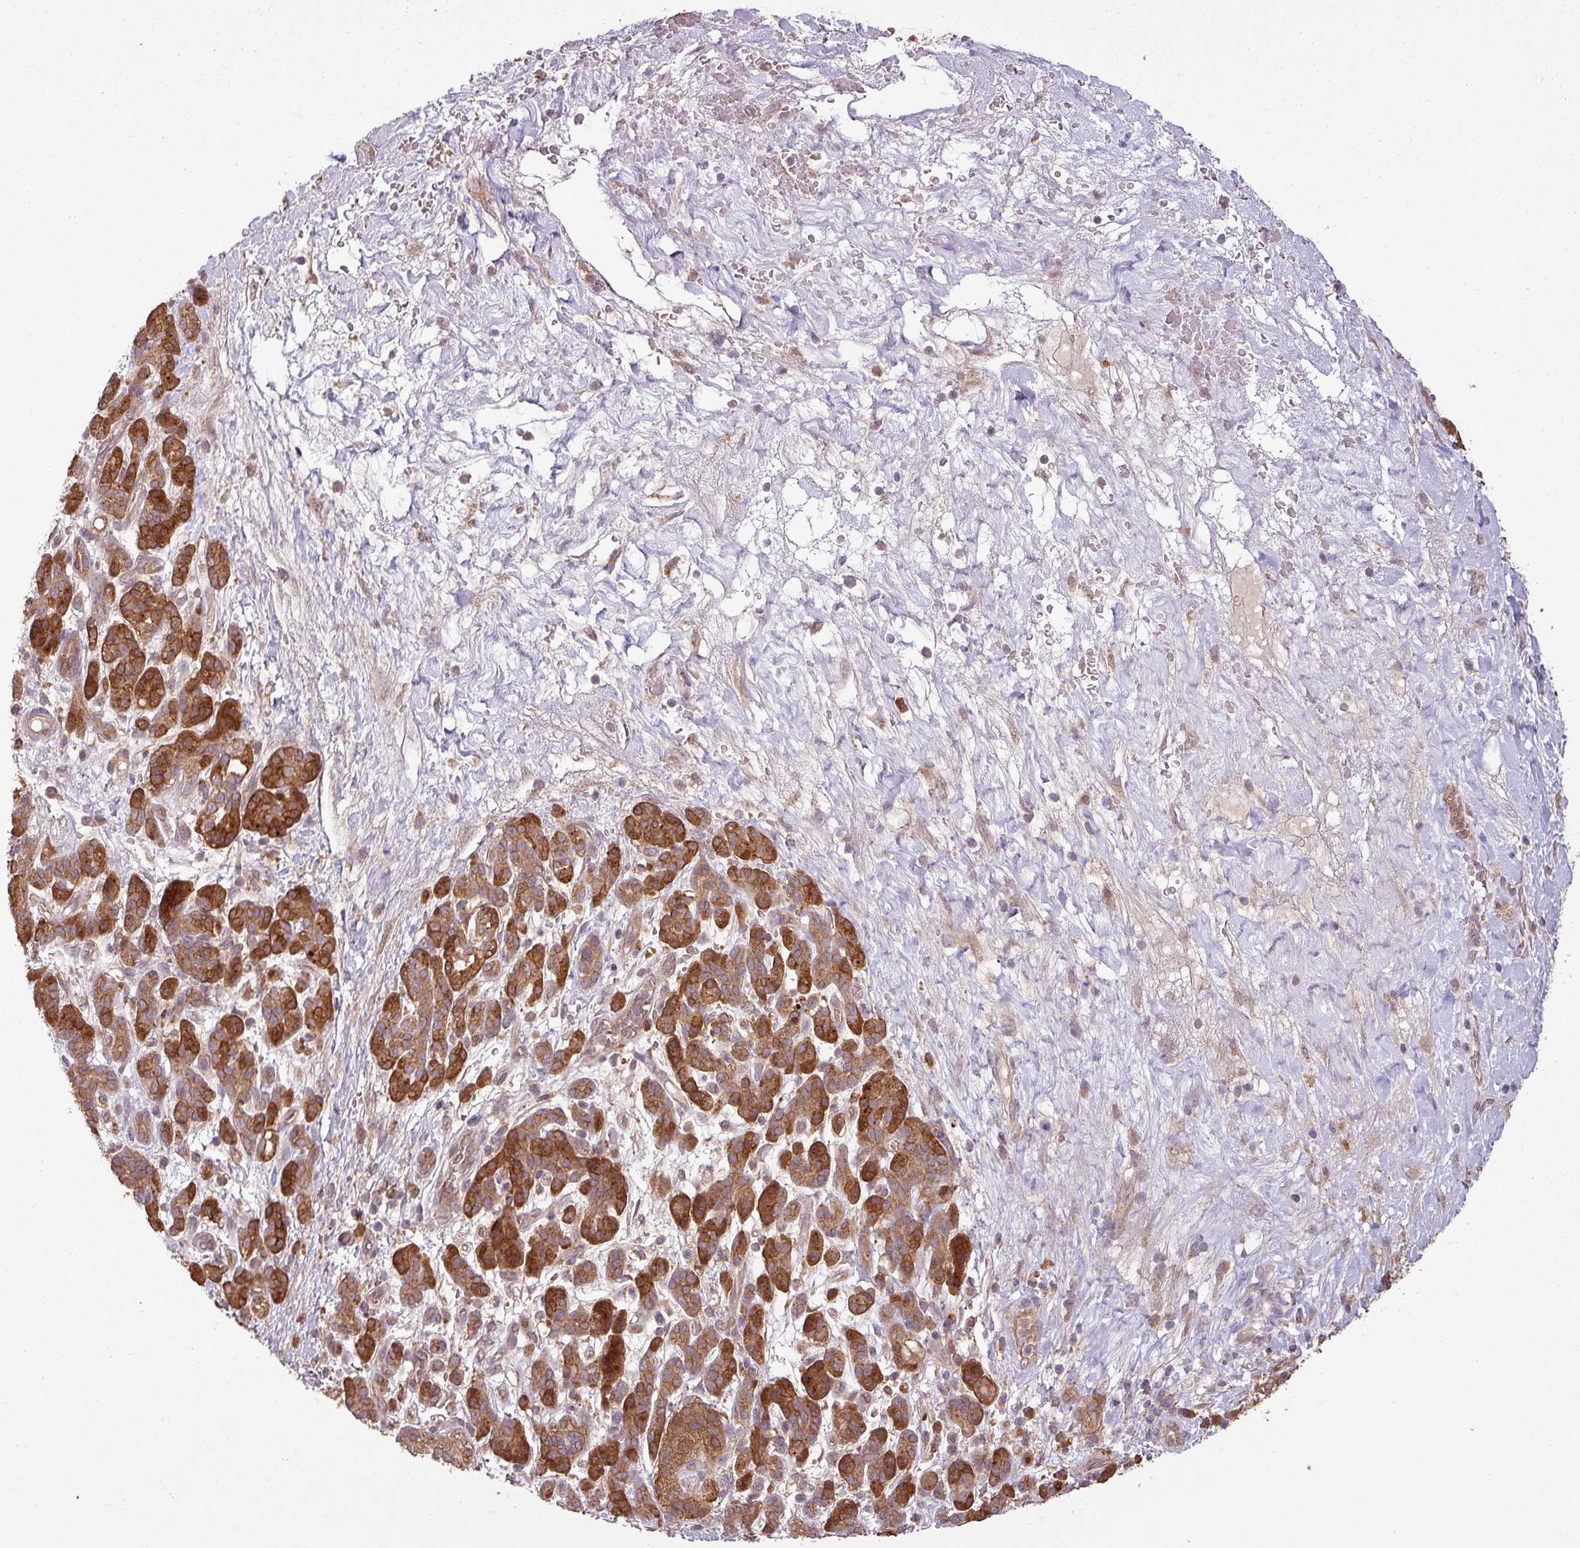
{"staining": {"intensity": "moderate", "quantity": ">75%", "location": "cytoplasmic/membranous"}, "tissue": "pancreatic cancer", "cell_type": "Tumor cells", "image_type": "cancer", "snomed": [{"axis": "morphology", "description": "Adenocarcinoma, NOS"}, {"axis": "topography", "description": "Pancreas"}], "caption": "Pancreatic cancer (adenocarcinoma) tissue exhibits moderate cytoplasmic/membranous expression in approximately >75% of tumor cells Using DAB (3,3'-diaminobenzidine) (brown) and hematoxylin (blue) stains, captured at high magnification using brightfield microscopy.", "gene": "NT5C3A", "patient": {"sex": "male", "age": 44}}